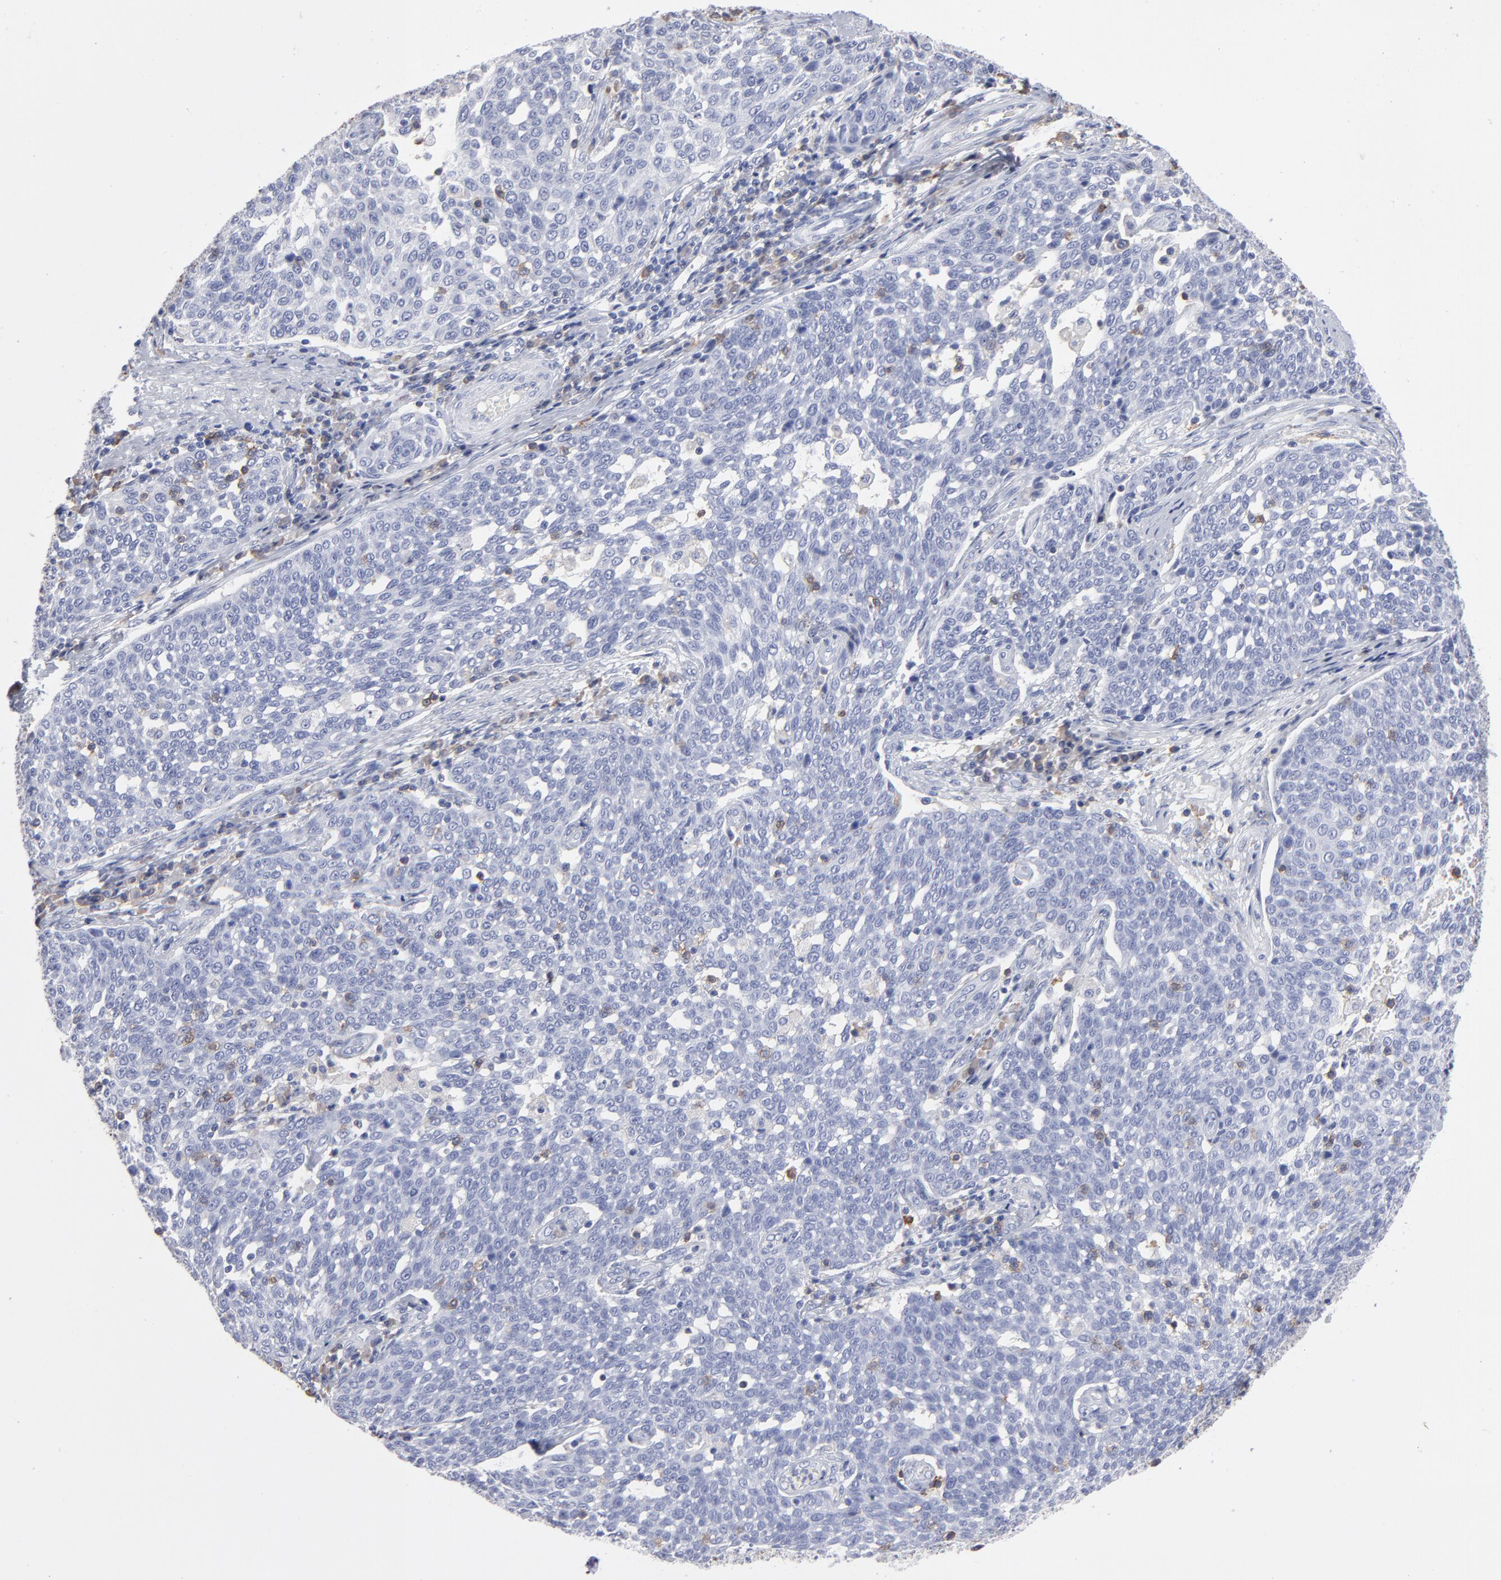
{"staining": {"intensity": "negative", "quantity": "none", "location": "none"}, "tissue": "cervical cancer", "cell_type": "Tumor cells", "image_type": "cancer", "snomed": [{"axis": "morphology", "description": "Squamous cell carcinoma, NOS"}, {"axis": "topography", "description": "Cervix"}], "caption": "Image shows no protein staining in tumor cells of squamous cell carcinoma (cervical) tissue.", "gene": "LAT2", "patient": {"sex": "female", "age": 34}}